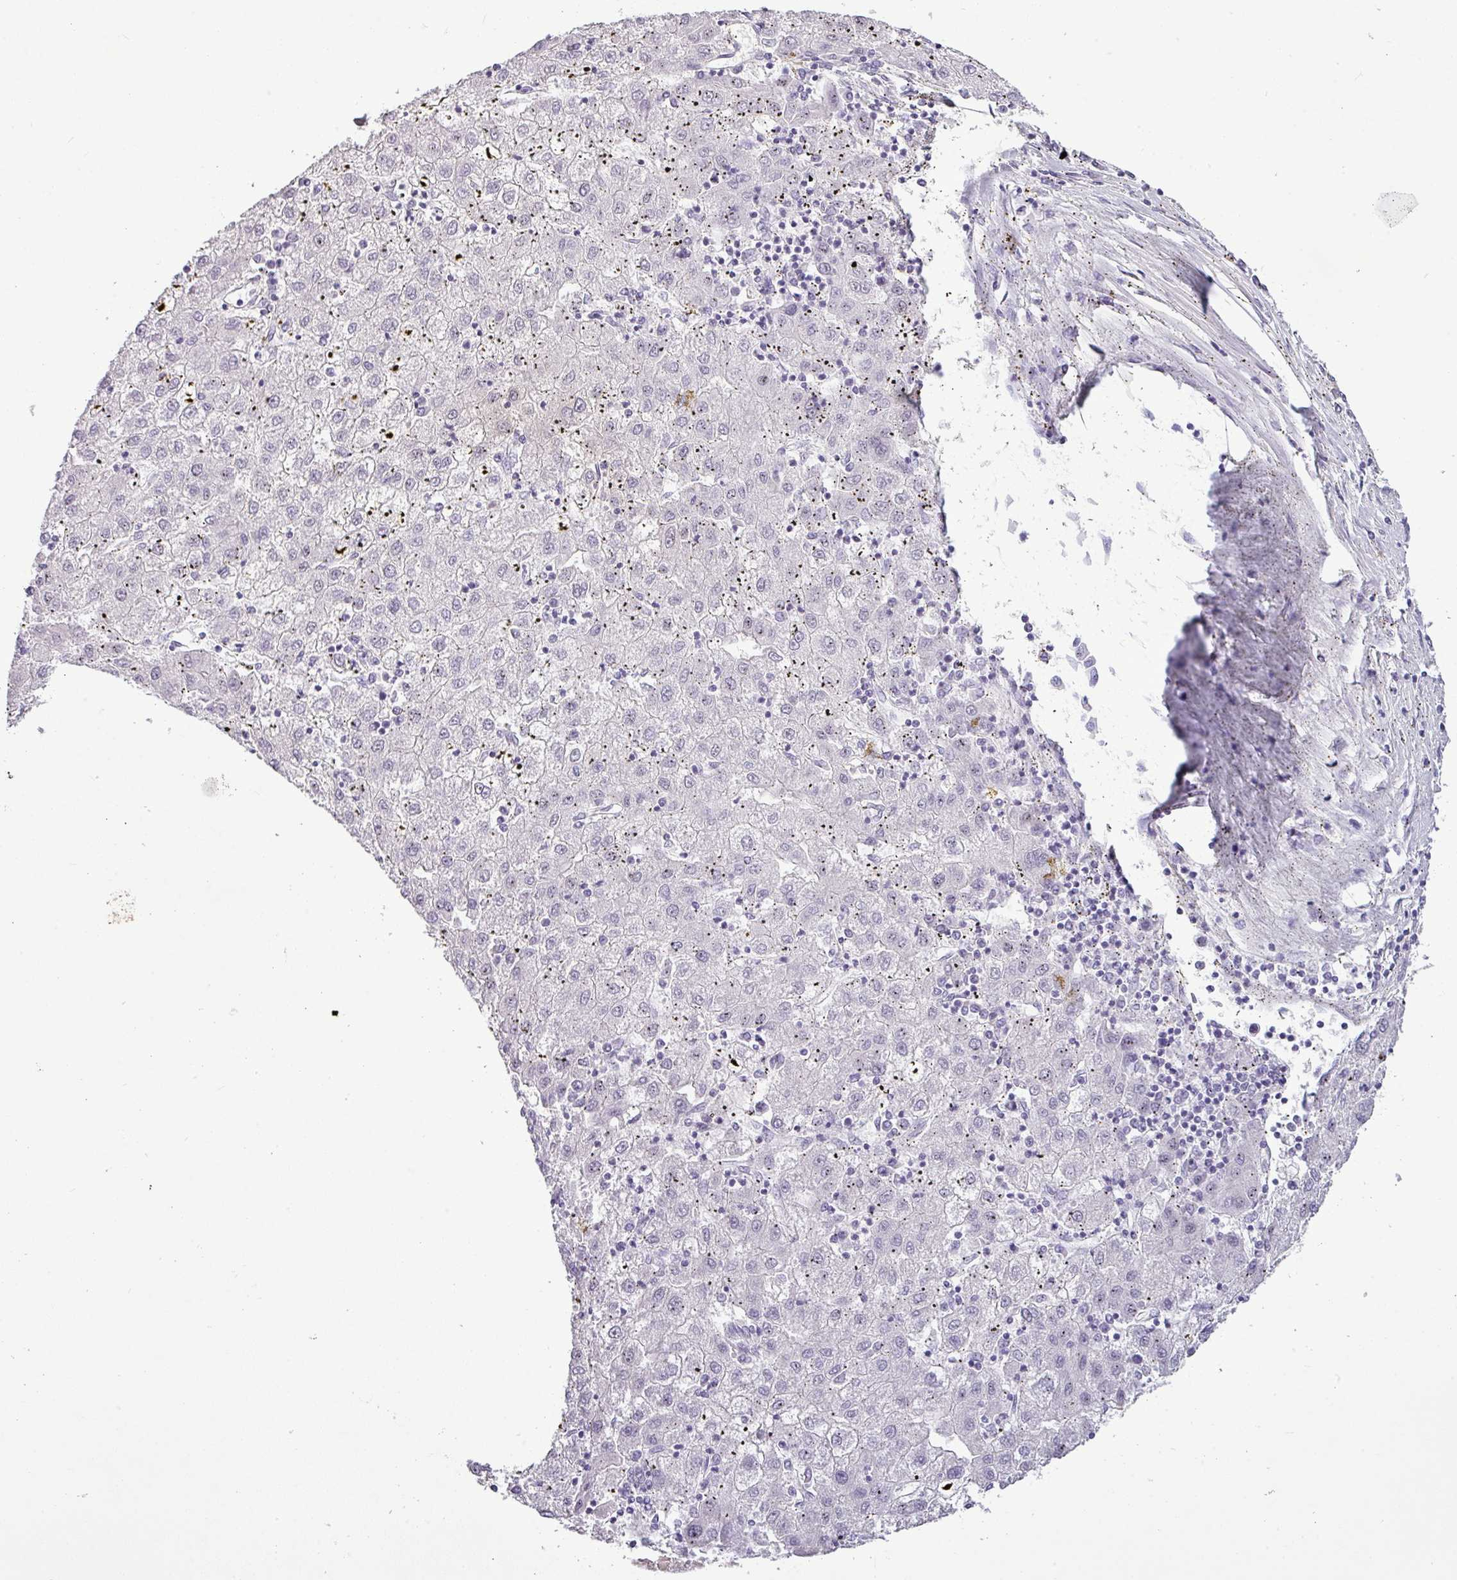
{"staining": {"intensity": "negative", "quantity": "none", "location": "none"}, "tissue": "liver cancer", "cell_type": "Tumor cells", "image_type": "cancer", "snomed": [{"axis": "morphology", "description": "Carcinoma, Hepatocellular, NOS"}, {"axis": "topography", "description": "Liver"}], "caption": "IHC of liver cancer reveals no expression in tumor cells.", "gene": "TMEM91", "patient": {"sex": "male", "age": 72}}